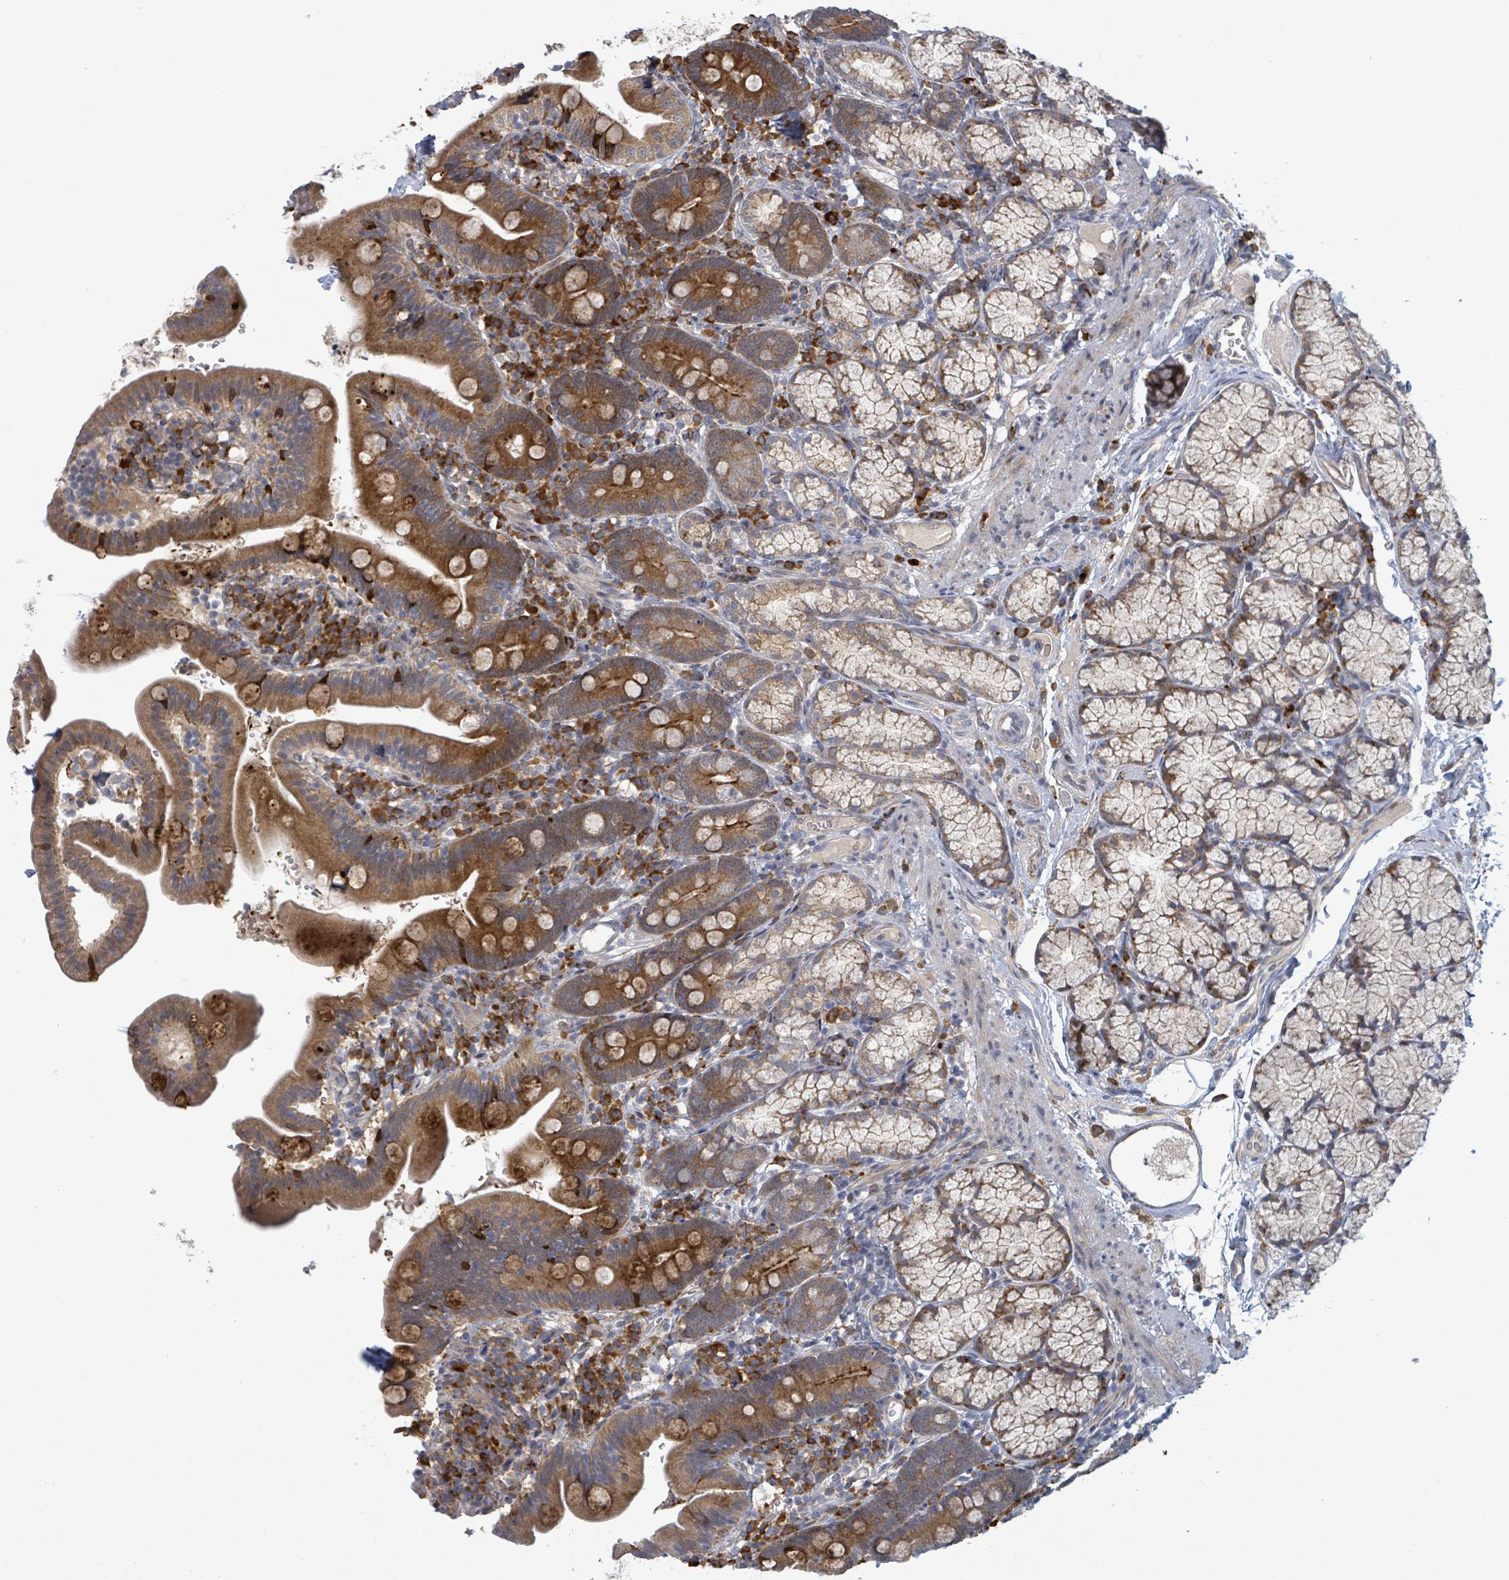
{"staining": {"intensity": "strong", "quantity": ">75%", "location": "cytoplasmic/membranous"}, "tissue": "duodenum", "cell_type": "Glandular cells", "image_type": "normal", "snomed": [{"axis": "morphology", "description": "Normal tissue, NOS"}, {"axis": "topography", "description": "Duodenum"}], "caption": "Strong cytoplasmic/membranous positivity for a protein is seen in about >75% of glandular cells of unremarkable duodenum using immunohistochemistry.", "gene": "SHROOM2", "patient": {"sex": "female", "age": 67}}